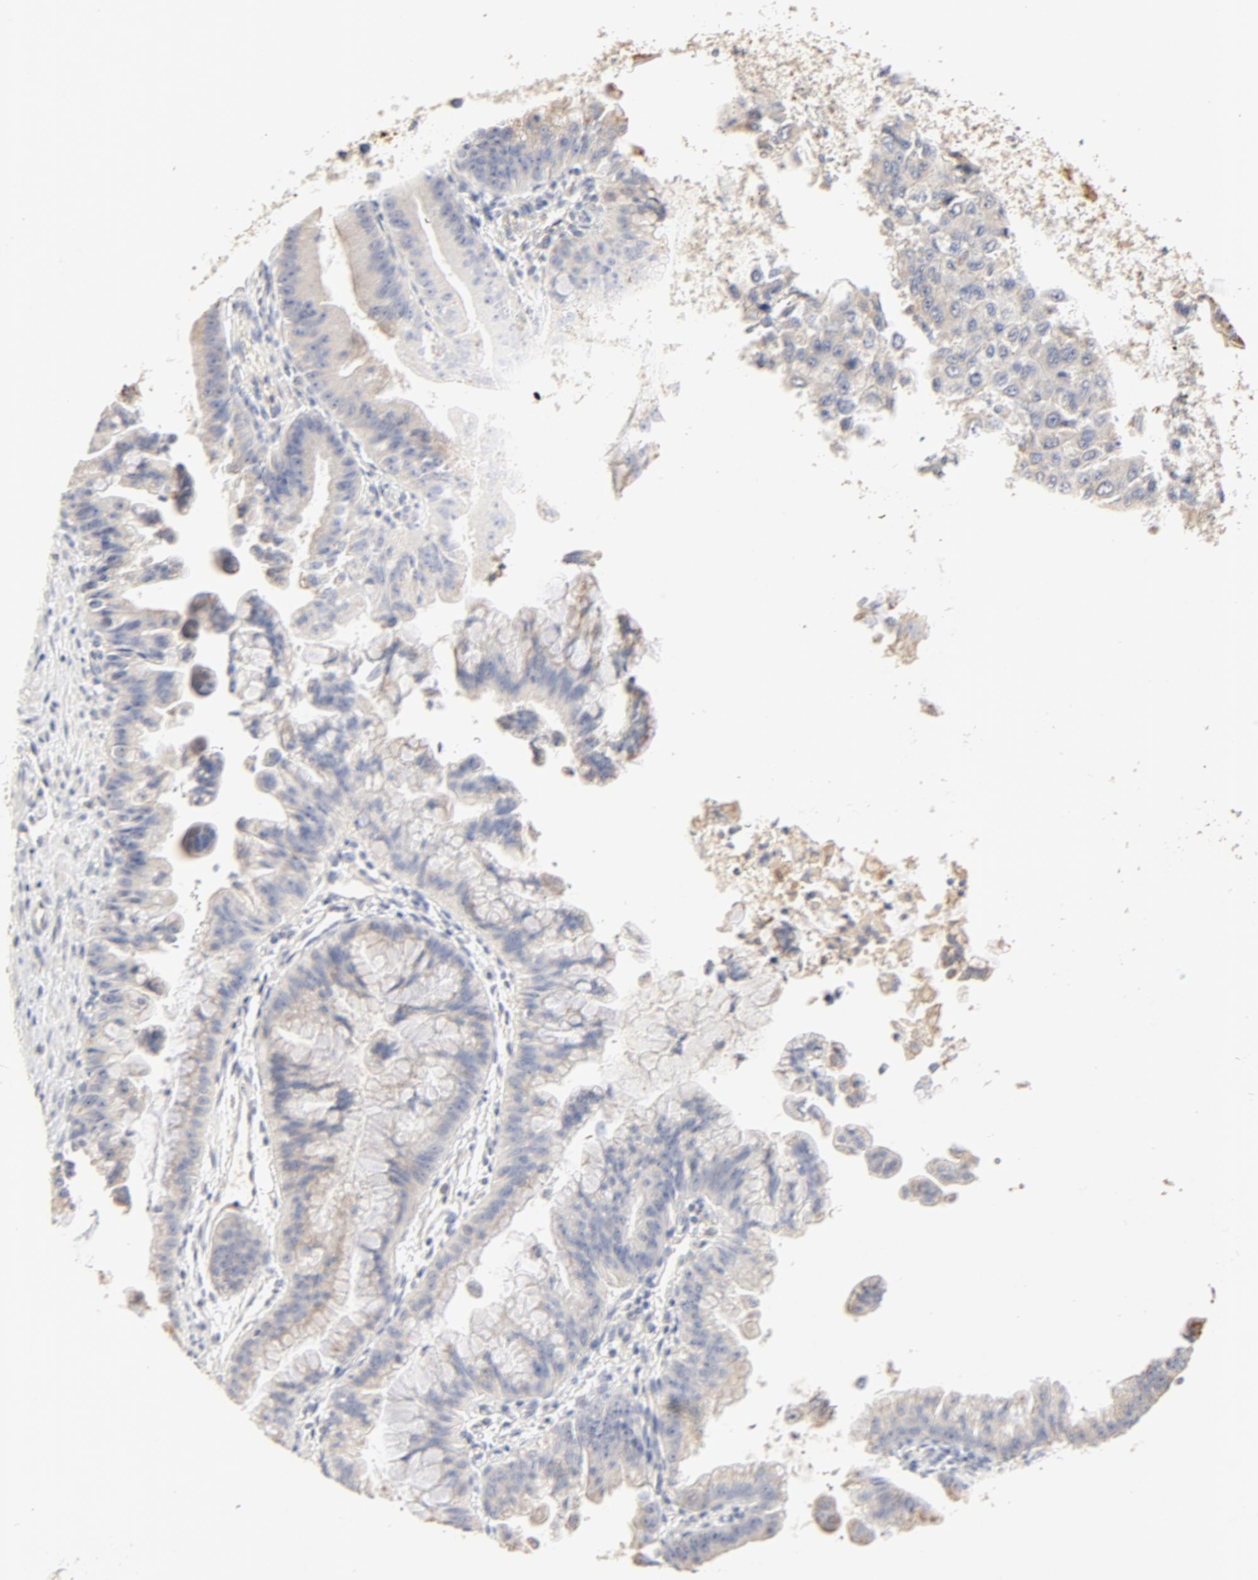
{"staining": {"intensity": "negative", "quantity": "none", "location": "none"}, "tissue": "pancreatic cancer", "cell_type": "Tumor cells", "image_type": "cancer", "snomed": [{"axis": "morphology", "description": "Adenocarcinoma, NOS"}, {"axis": "topography", "description": "Pancreas"}], "caption": "Human pancreatic cancer stained for a protein using immunohistochemistry reveals no staining in tumor cells.", "gene": "FCGBP", "patient": {"sex": "male", "age": 59}}